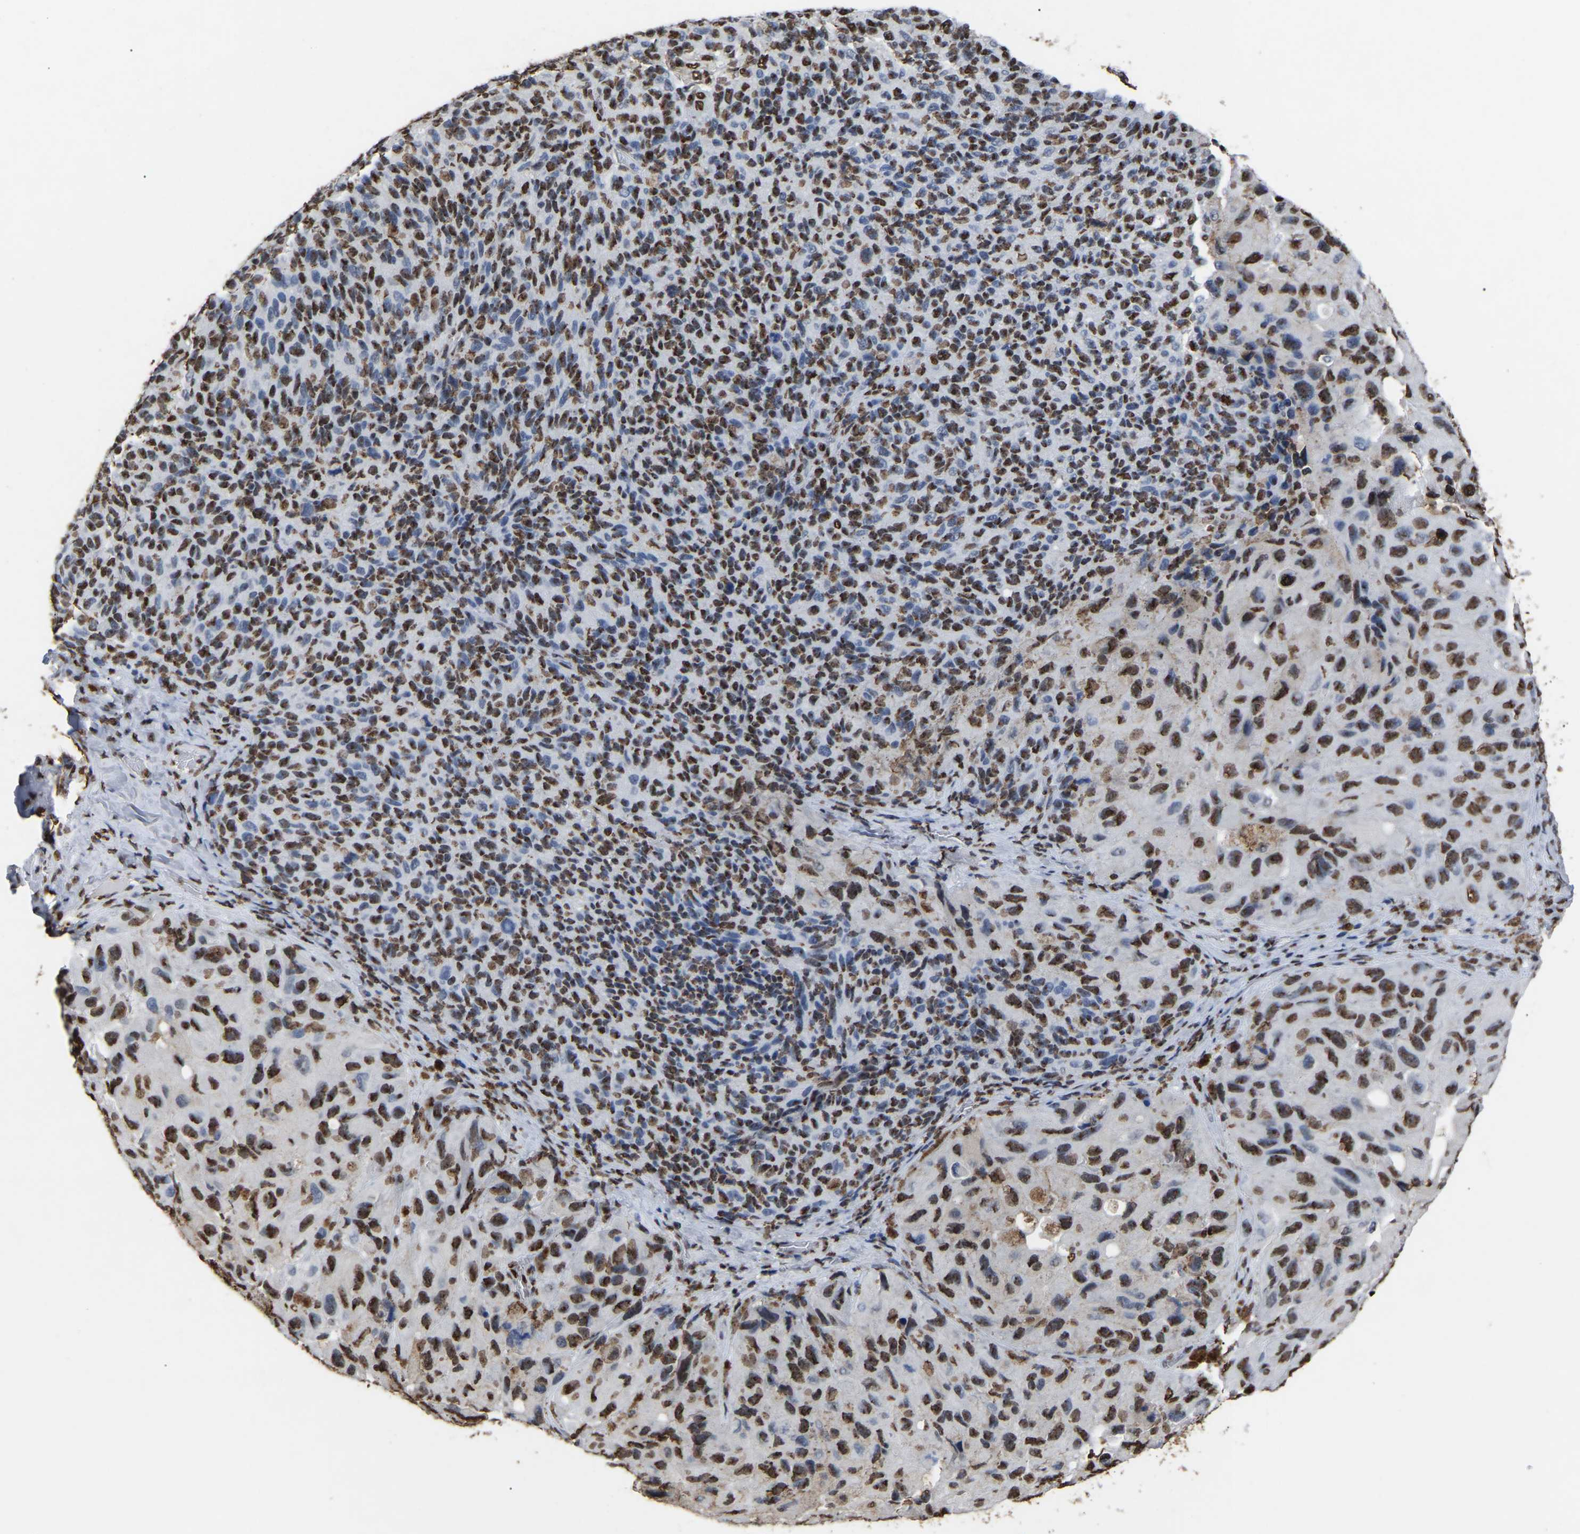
{"staining": {"intensity": "strong", "quantity": ">75%", "location": "nuclear"}, "tissue": "melanoma", "cell_type": "Tumor cells", "image_type": "cancer", "snomed": [{"axis": "morphology", "description": "Malignant melanoma, NOS"}, {"axis": "topography", "description": "Skin"}], "caption": "Protein staining of melanoma tissue demonstrates strong nuclear staining in approximately >75% of tumor cells. The staining is performed using DAB brown chromogen to label protein expression. The nuclei are counter-stained blue using hematoxylin.", "gene": "RBL2", "patient": {"sex": "female", "age": 73}}